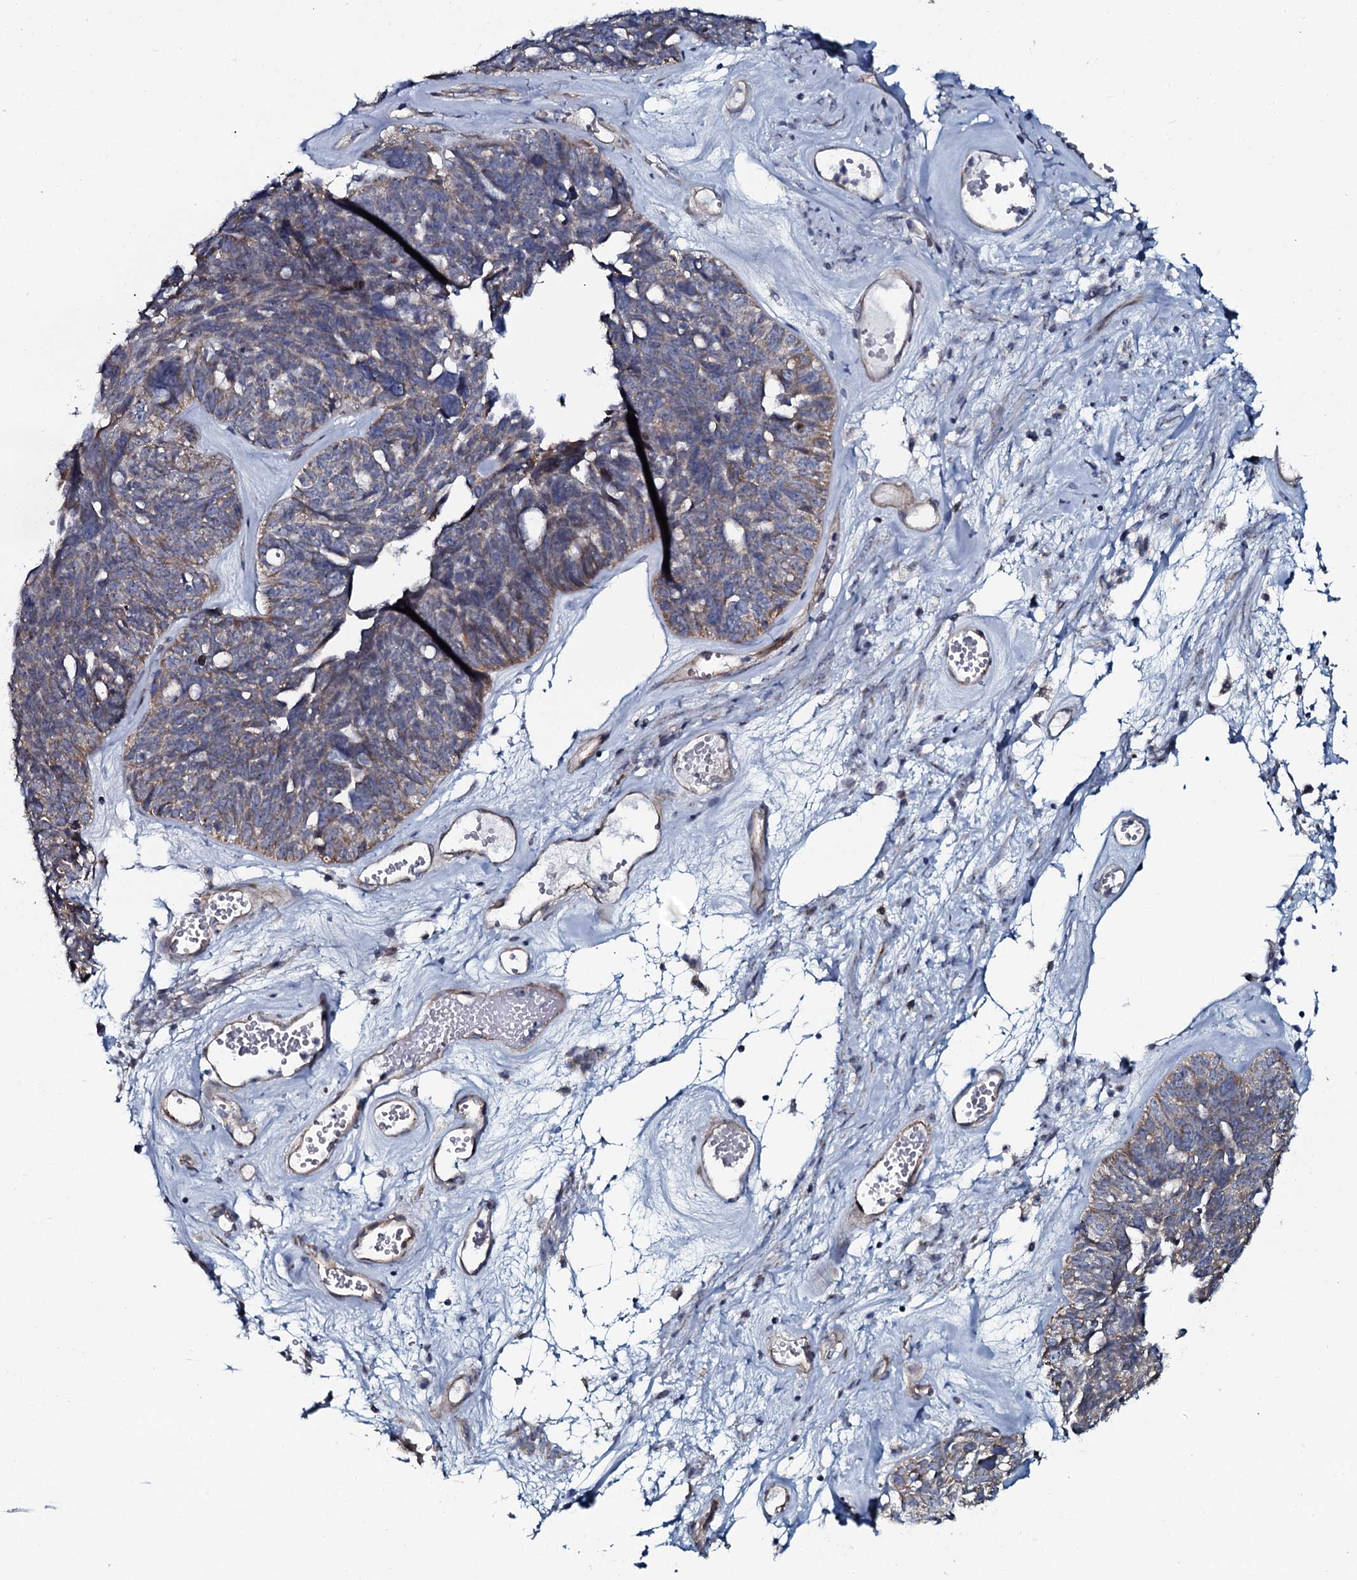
{"staining": {"intensity": "weak", "quantity": "25%-75%", "location": "cytoplasmic/membranous"}, "tissue": "ovarian cancer", "cell_type": "Tumor cells", "image_type": "cancer", "snomed": [{"axis": "morphology", "description": "Cystadenocarcinoma, serous, NOS"}, {"axis": "topography", "description": "Ovary"}], "caption": "Immunohistochemical staining of serous cystadenocarcinoma (ovarian) displays low levels of weak cytoplasmic/membranous positivity in about 25%-75% of tumor cells.", "gene": "KCTD4", "patient": {"sex": "female", "age": 79}}